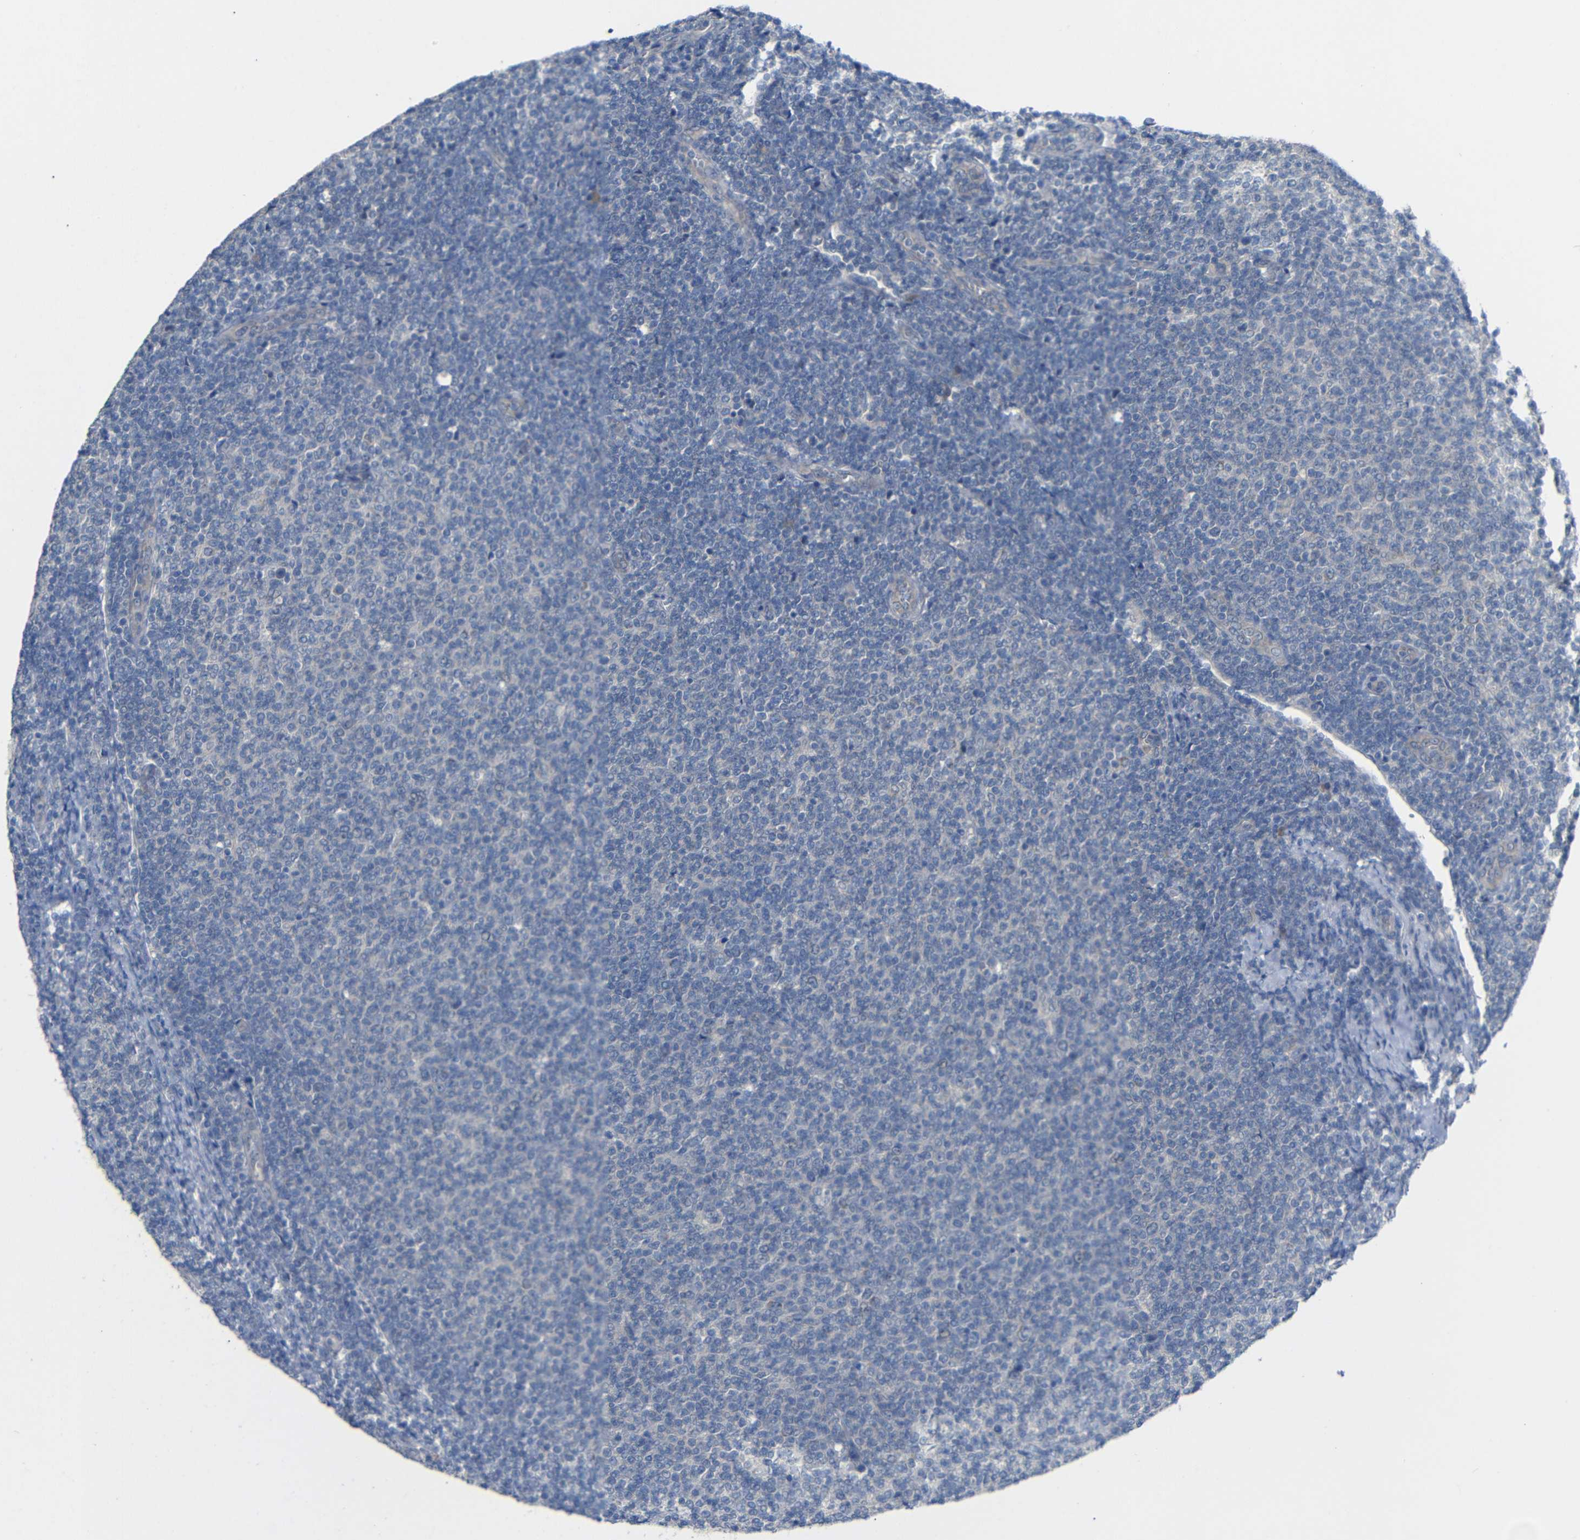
{"staining": {"intensity": "negative", "quantity": "none", "location": "none"}, "tissue": "lymphoma", "cell_type": "Tumor cells", "image_type": "cancer", "snomed": [{"axis": "morphology", "description": "Malignant lymphoma, non-Hodgkin's type, Low grade"}, {"axis": "topography", "description": "Lymph node"}], "caption": "Low-grade malignant lymphoma, non-Hodgkin's type was stained to show a protein in brown. There is no significant positivity in tumor cells.", "gene": "TBC1D32", "patient": {"sex": "male", "age": 66}}